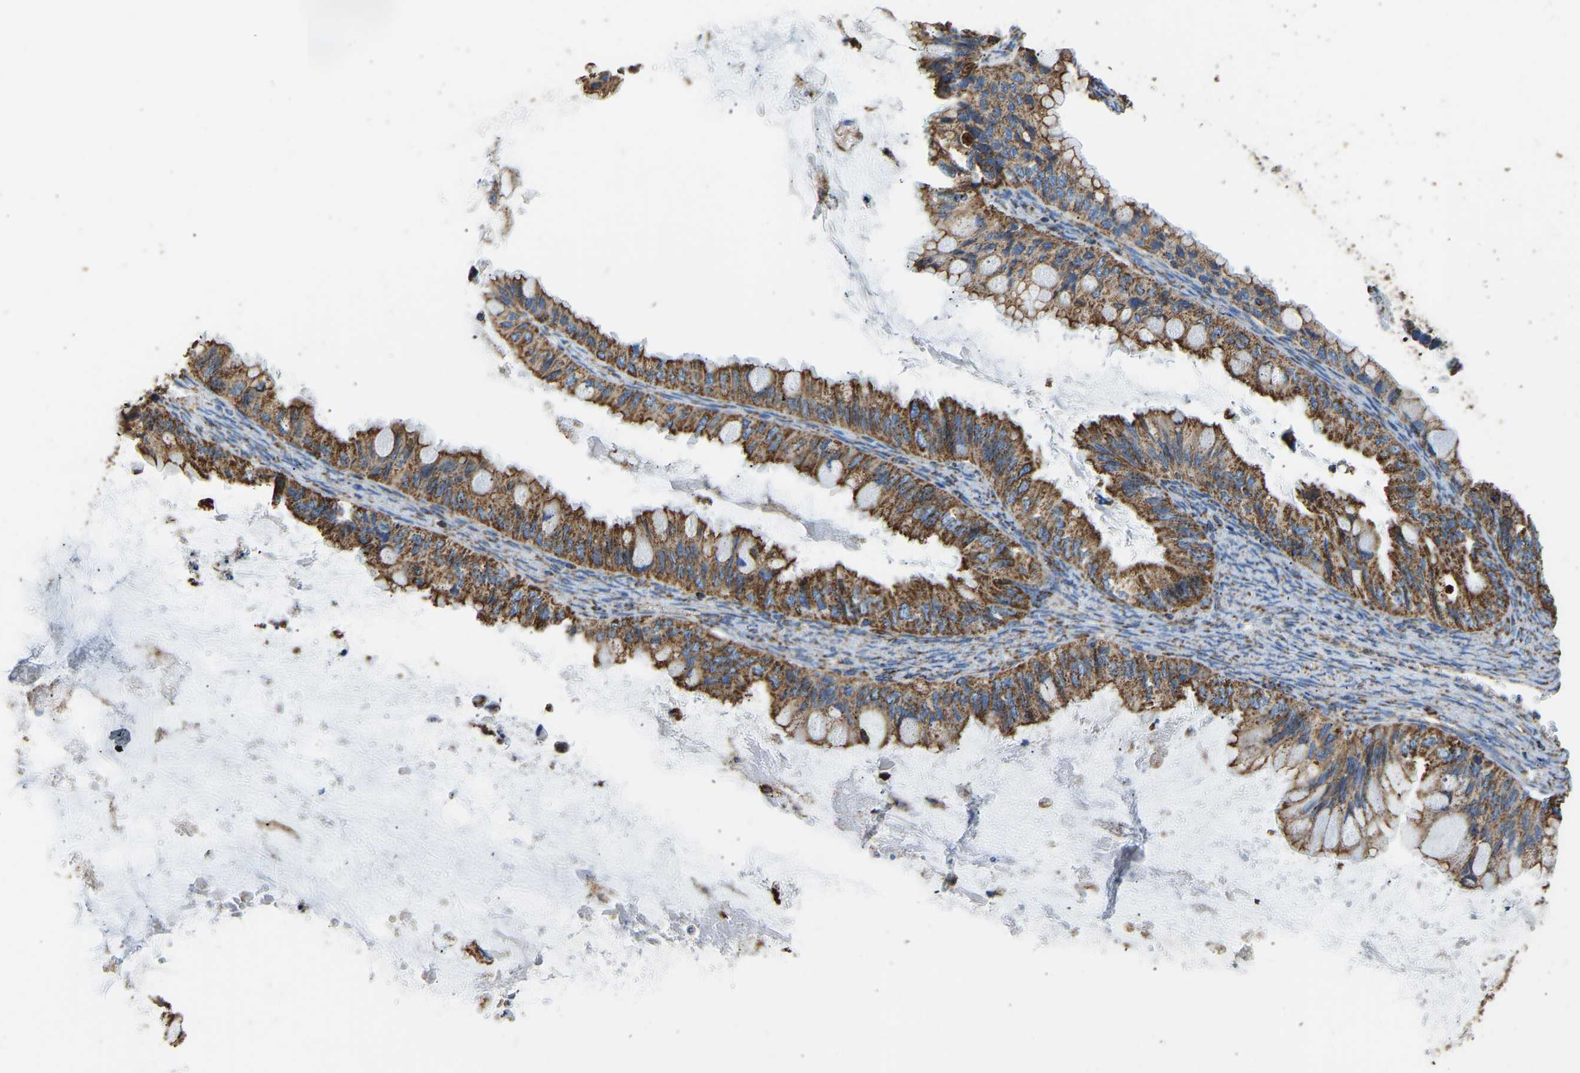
{"staining": {"intensity": "moderate", "quantity": ">75%", "location": "cytoplasmic/membranous"}, "tissue": "ovarian cancer", "cell_type": "Tumor cells", "image_type": "cancer", "snomed": [{"axis": "morphology", "description": "Cystadenocarcinoma, mucinous, NOS"}, {"axis": "topography", "description": "Ovary"}], "caption": "A brown stain labels moderate cytoplasmic/membranous positivity of a protein in human ovarian cancer tumor cells.", "gene": "IRX6", "patient": {"sex": "female", "age": 80}}